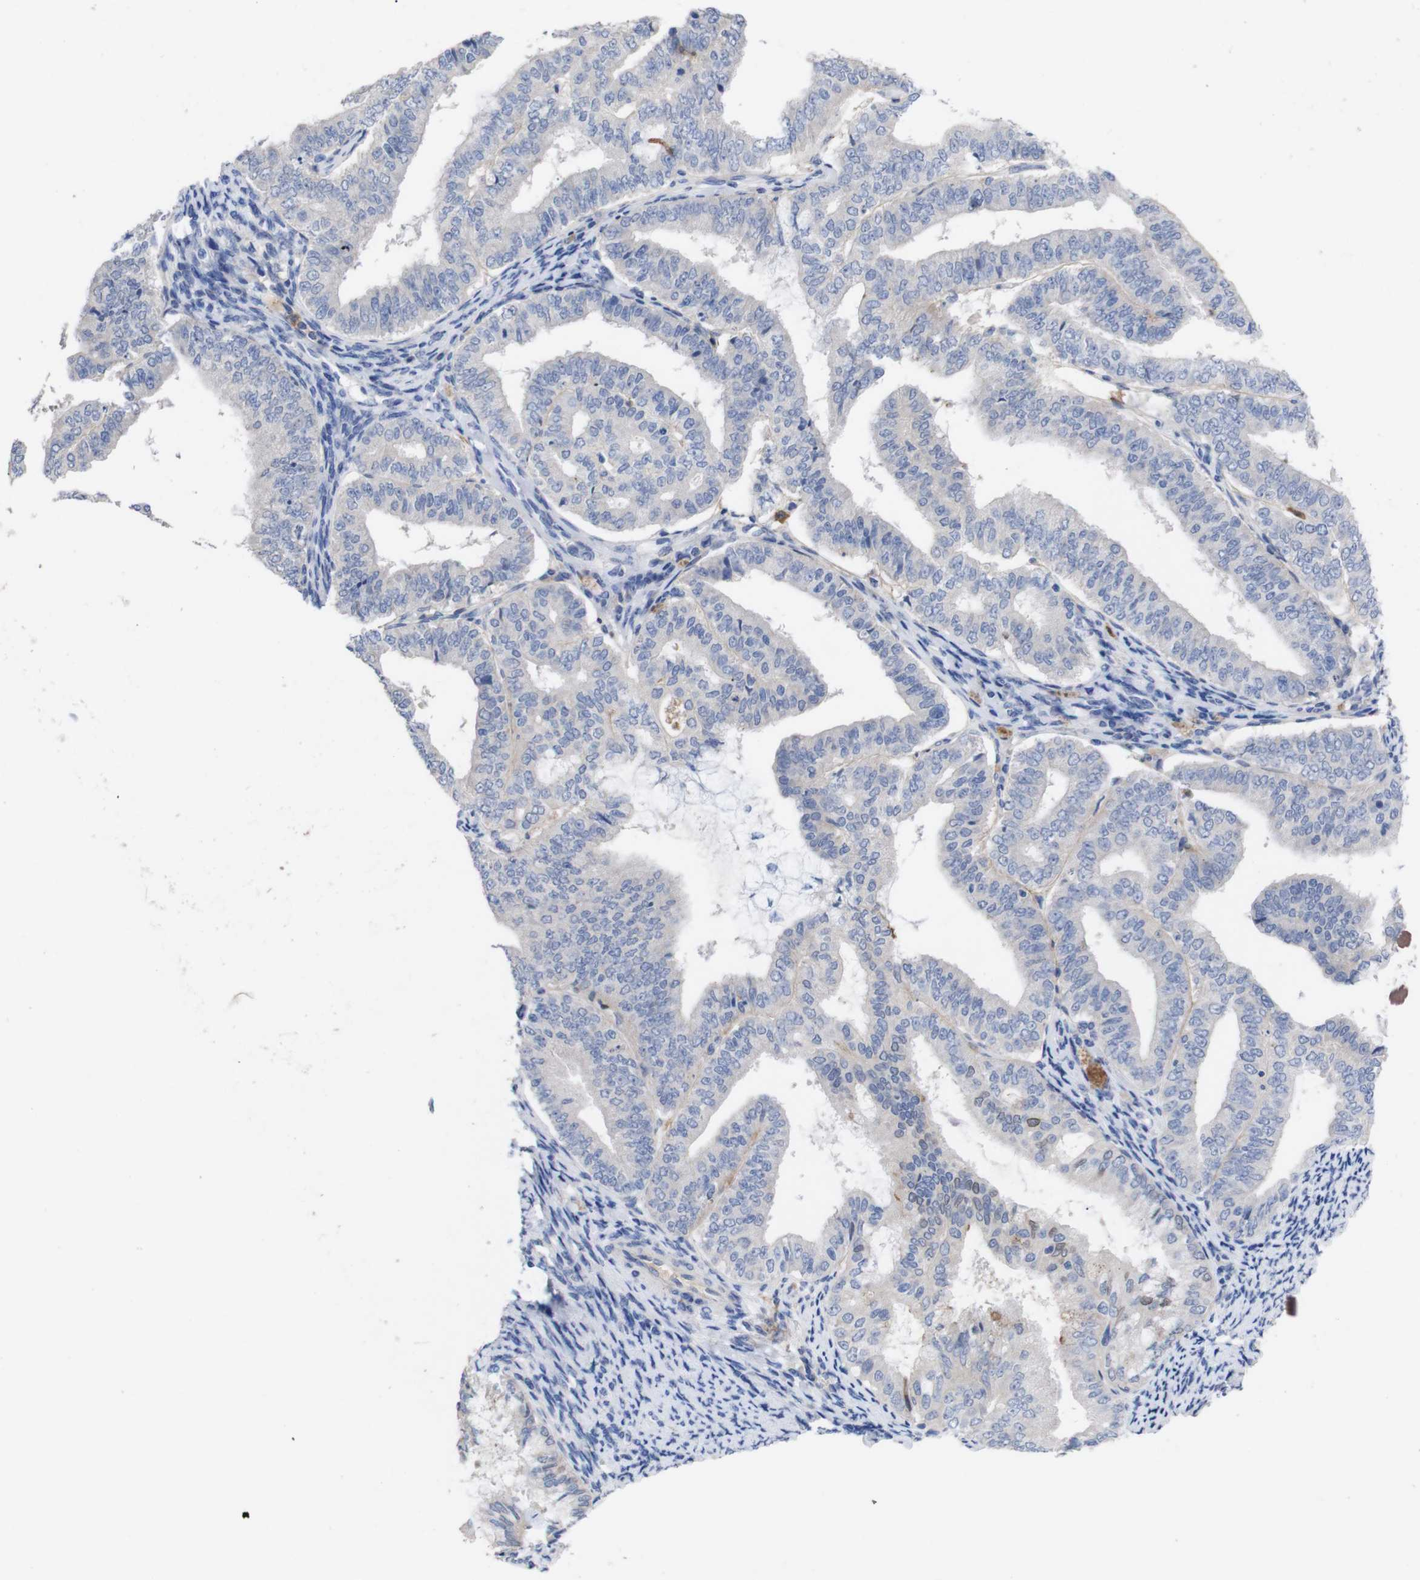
{"staining": {"intensity": "negative", "quantity": "none", "location": "none"}, "tissue": "endometrial cancer", "cell_type": "Tumor cells", "image_type": "cancer", "snomed": [{"axis": "morphology", "description": "Adenocarcinoma, NOS"}, {"axis": "topography", "description": "Endometrium"}], "caption": "Endometrial cancer (adenocarcinoma) stained for a protein using immunohistochemistry shows no staining tumor cells.", "gene": "C5AR1", "patient": {"sex": "female", "age": 63}}